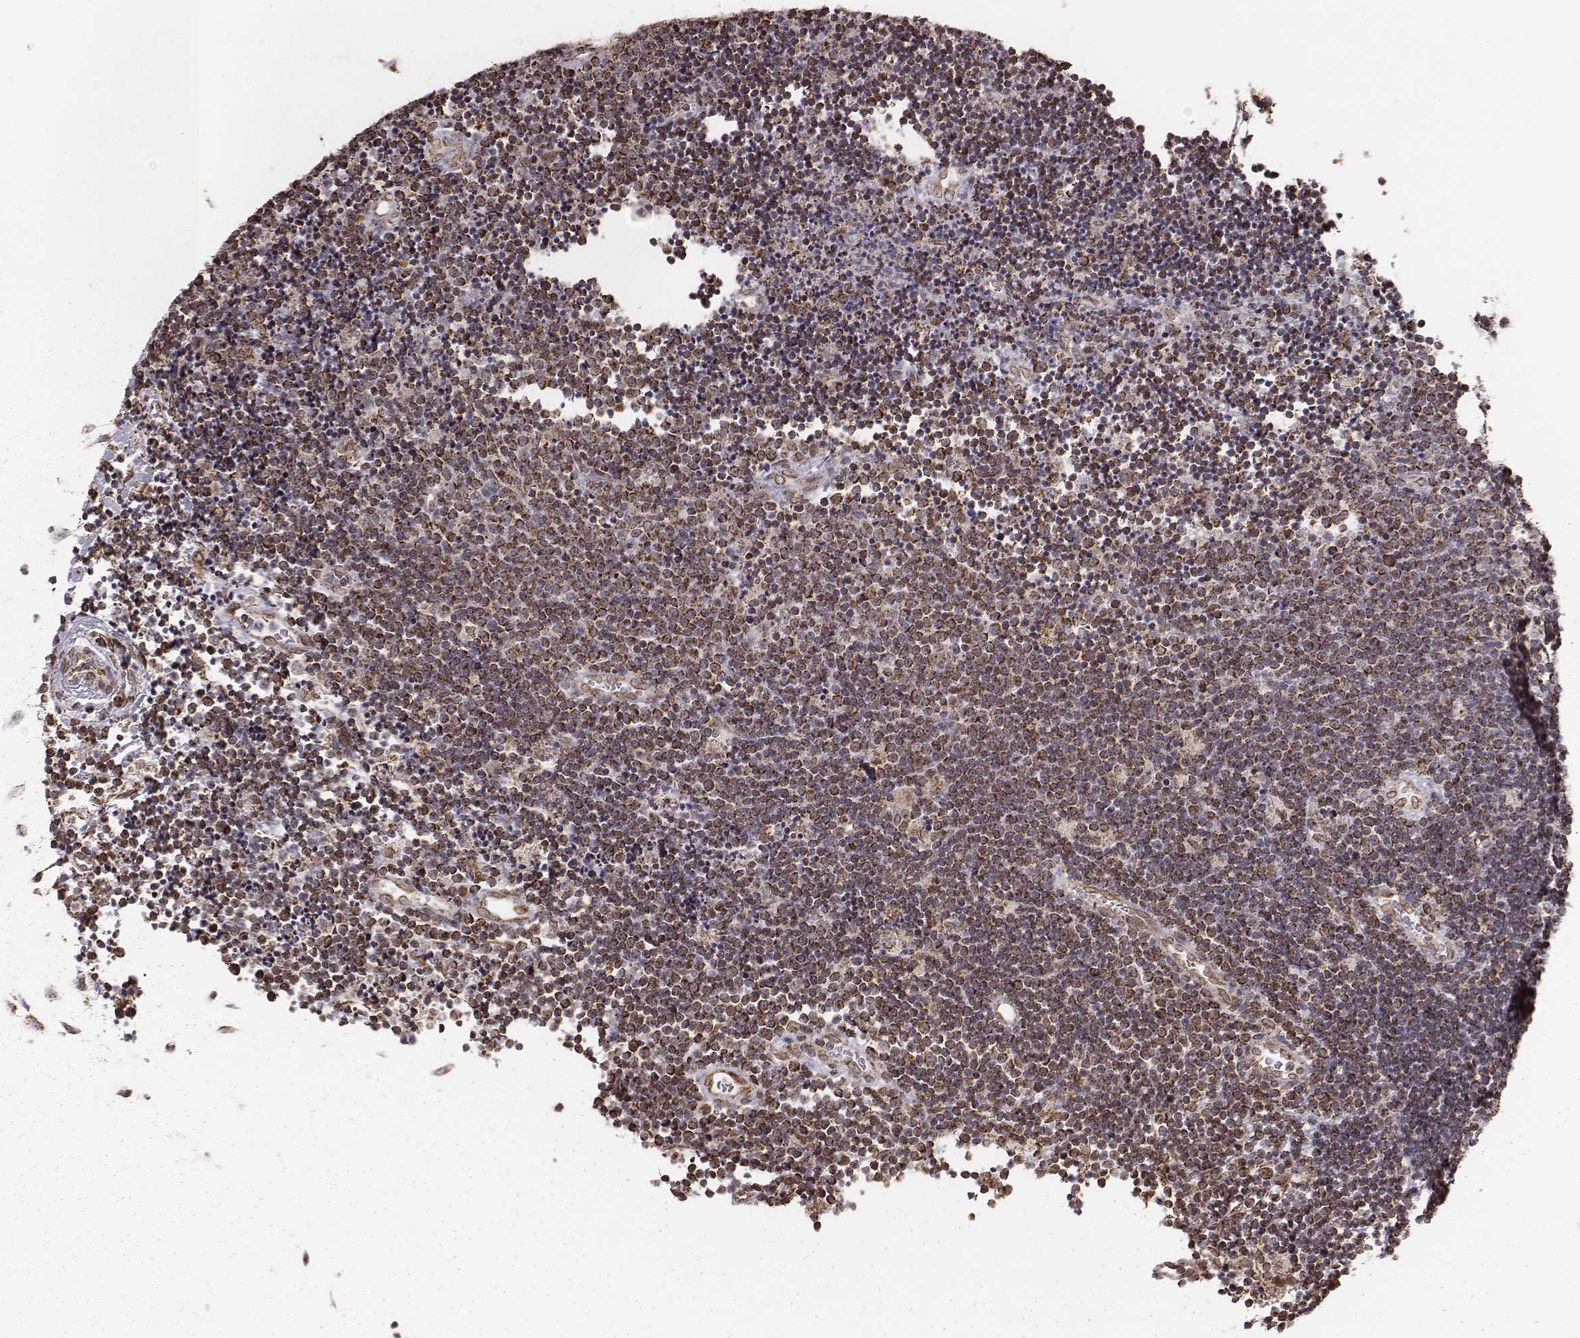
{"staining": {"intensity": "strong", "quantity": ">75%", "location": "cytoplasmic/membranous"}, "tissue": "lymphoma", "cell_type": "Tumor cells", "image_type": "cancer", "snomed": [{"axis": "morphology", "description": "Malignant lymphoma, non-Hodgkin's type, Low grade"}, {"axis": "topography", "description": "Brain"}], "caption": "Human lymphoma stained with a protein marker shows strong staining in tumor cells.", "gene": "ACOT2", "patient": {"sex": "female", "age": 66}}